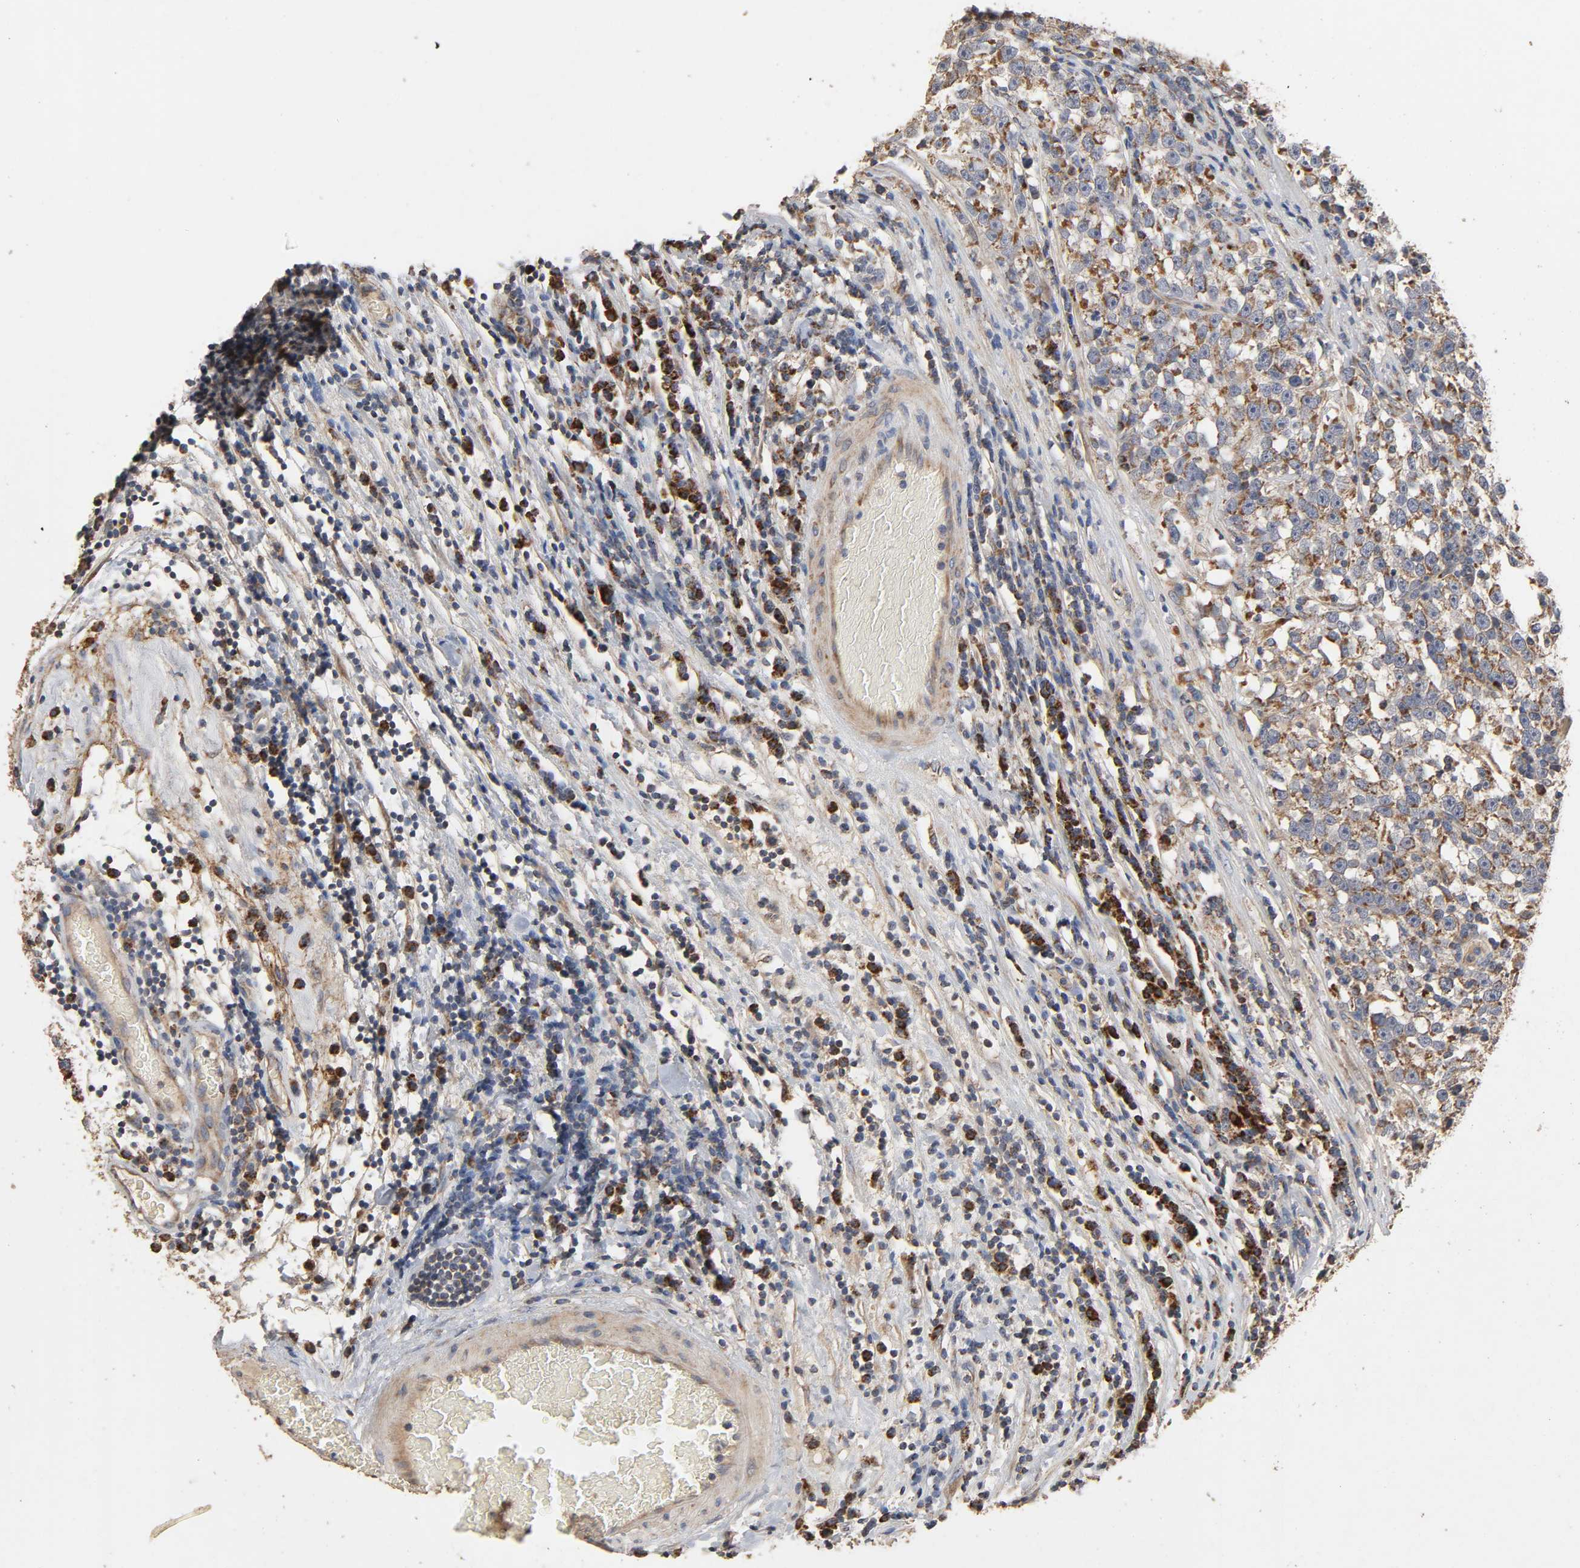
{"staining": {"intensity": "weak", "quantity": ">75%", "location": "cytoplasmic/membranous"}, "tissue": "testis cancer", "cell_type": "Tumor cells", "image_type": "cancer", "snomed": [{"axis": "morphology", "description": "Seminoma, NOS"}, {"axis": "topography", "description": "Testis"}], "caption": "Seminoma (testis) tissue shows weak cytoplasmic/membranous staining in approximately >75% of tumor cells, visualized by immunohistochemistry.", "gene": "NDUFS3", "patient": {"sex": "male", "age": 43}}